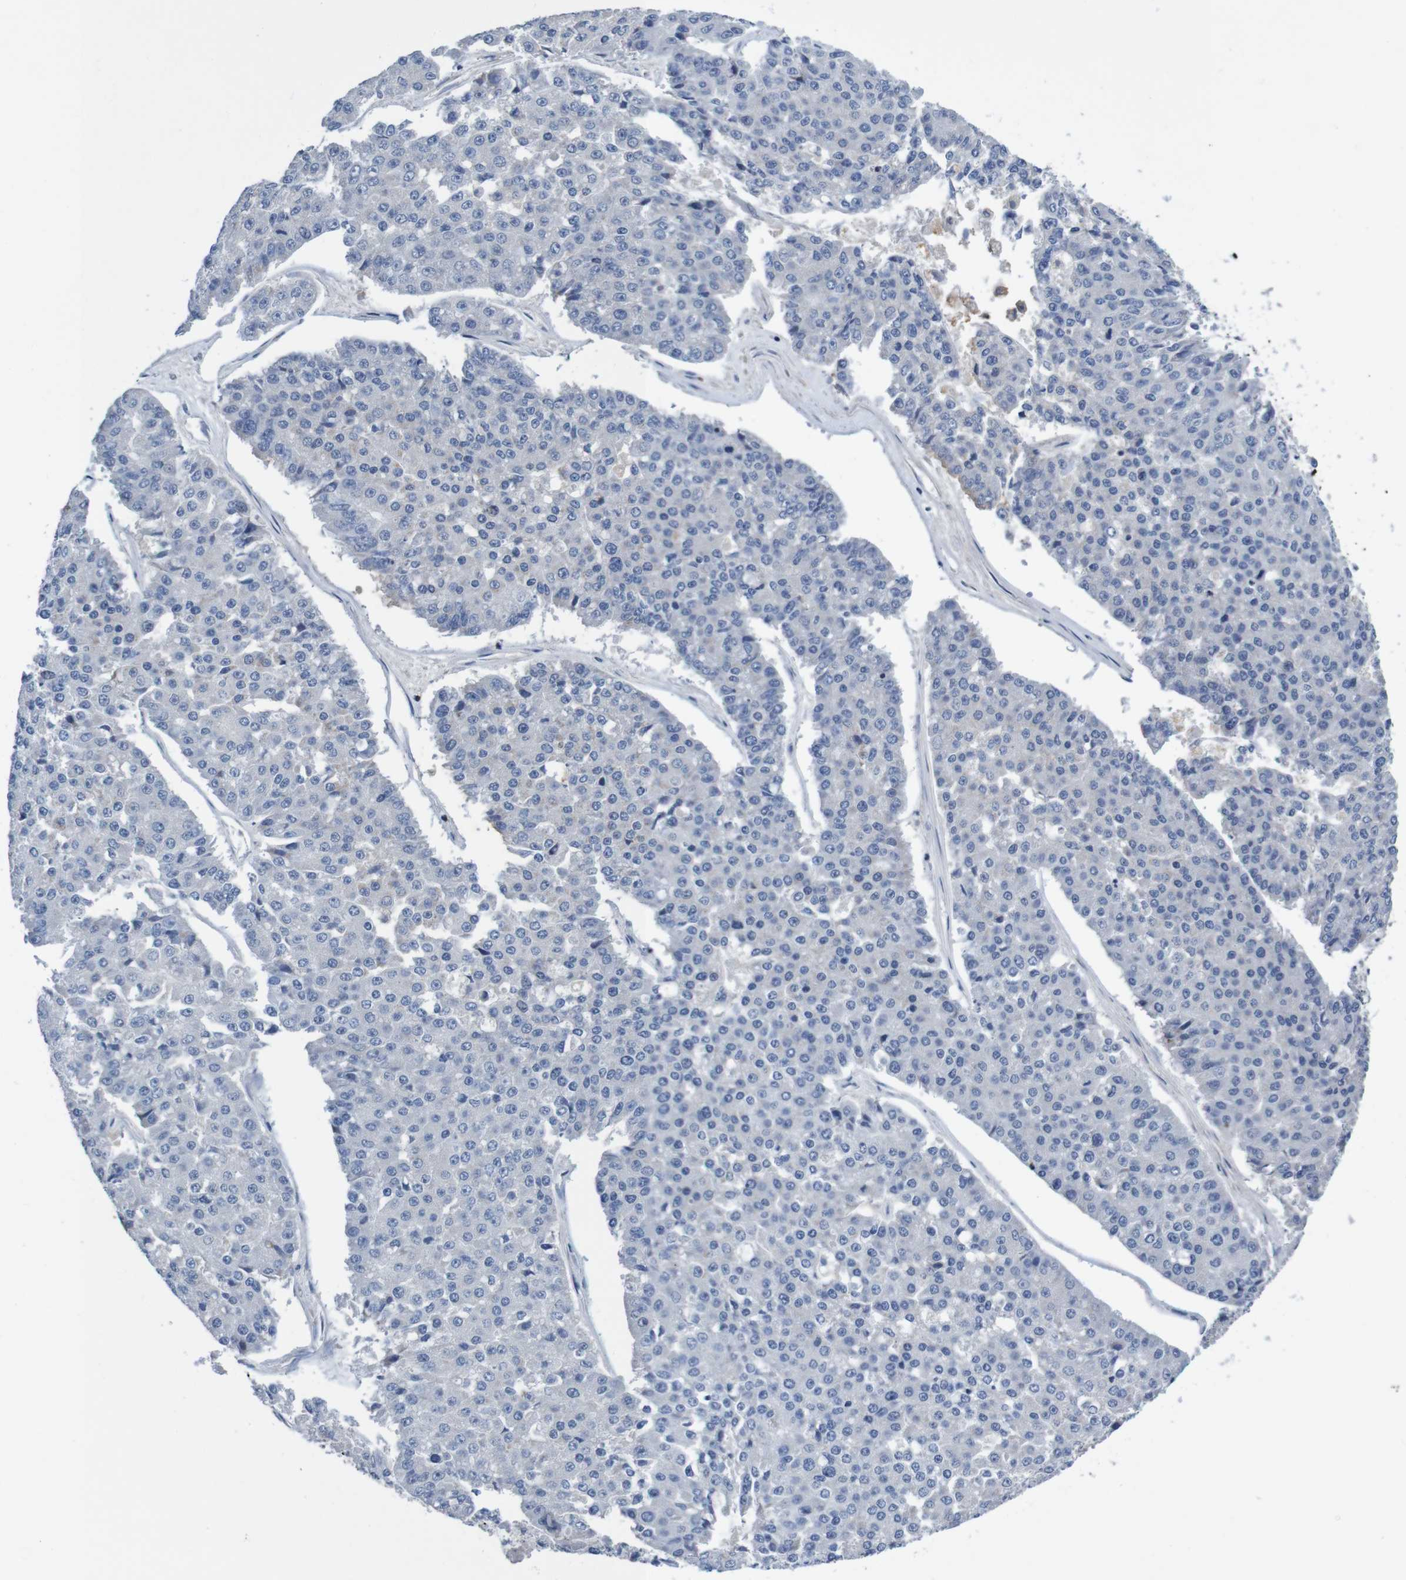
{"staining": {"intensity": "negative", "quantity": "none", "location": "none"}, "tissue": "pancreatic cancer", "cell_type": "Tumor cells", "image_type": "cancer", "snomed": [{"axis": "morphology", "description": "Adenocarcinoma, NOS"}, {"axis": "topography", "description": "Pancreas"}], "caption": "Immunohistochemical staining of human pancreatic adenocarcinoma exhibits no significant expression in tumor cells.", "gene": "CPED1", "patient": {"sex": "male", "age": 50}}